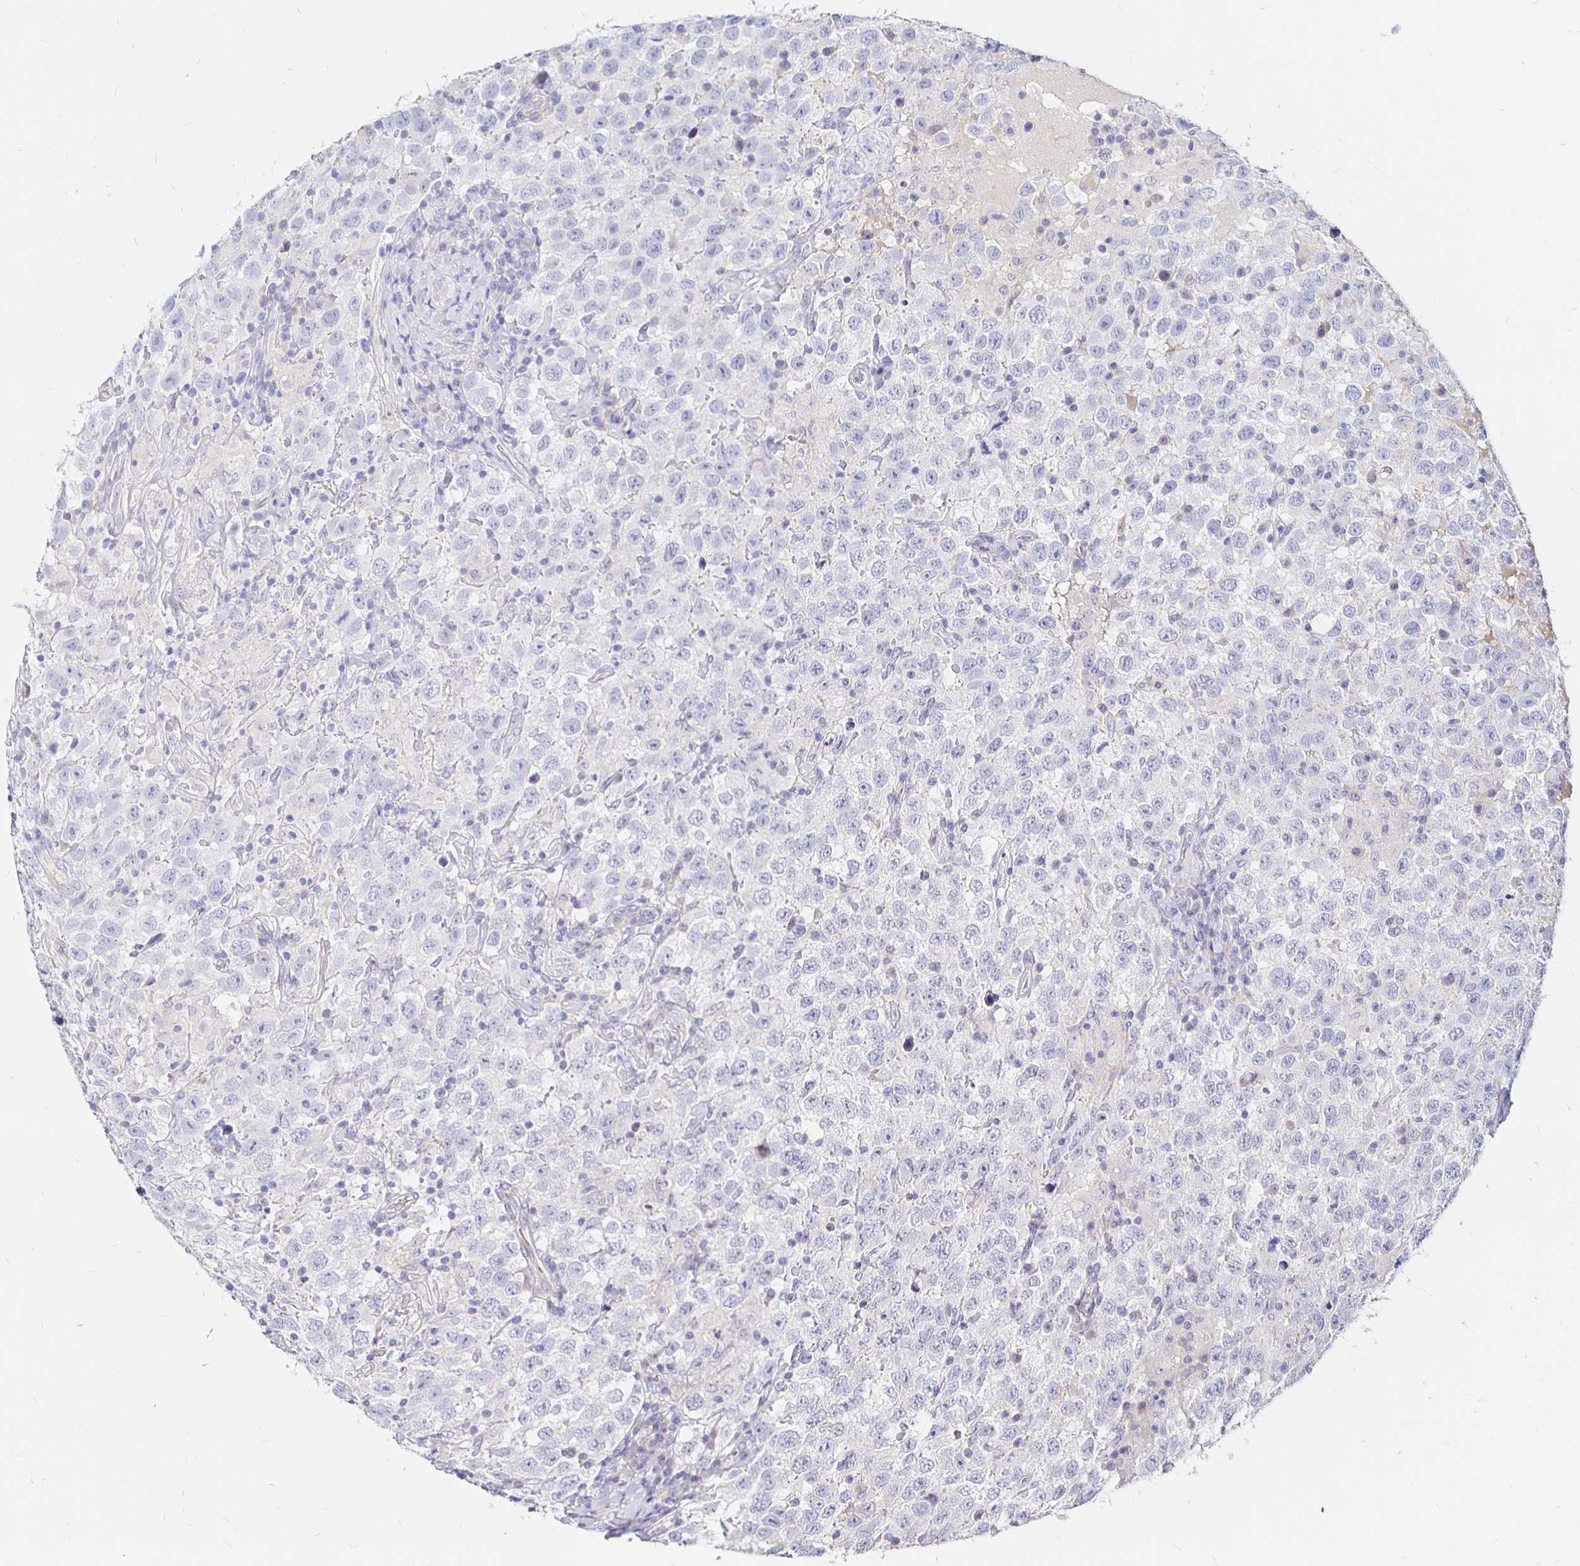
{"staining": {"intensity": "negative", "quantity": "none", "location": "none"}, "tissue": "testis cancer", "cell_type": "Tumor cells", "image_type": "cancer", "snomed": [{"axis": "morphology", "description": "Seminoma, NOS"}, {"axis": "topography", "description": "Testis"}], "caption": "IHC of testis seminoma exhibits no positivity in tumor cells.", "gene": "NECAB1", "patient": {"sex": "male", "age": 41}}